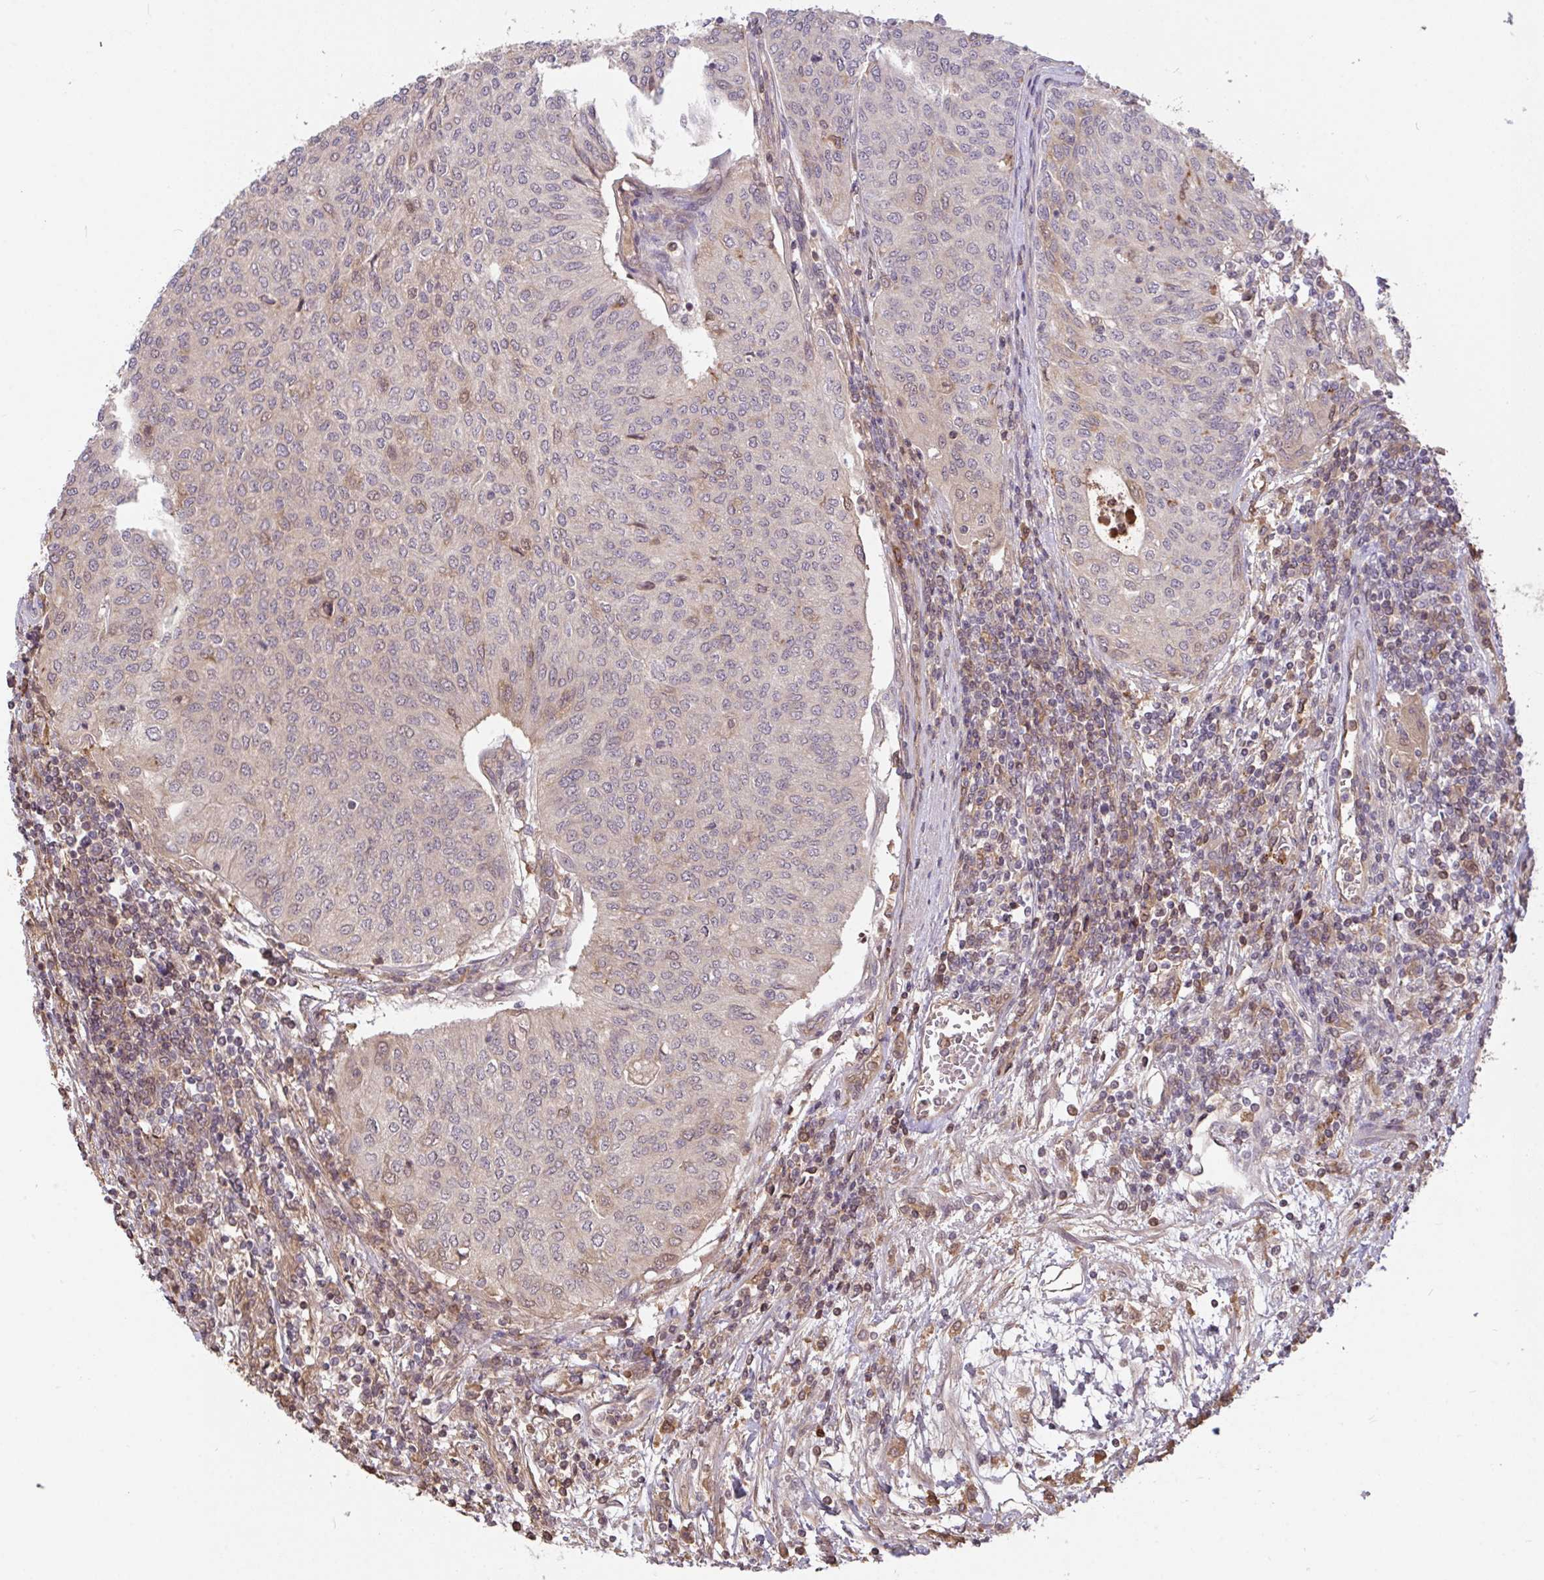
{"staining": {"intensity": "negative", "quantity": "none", "location": "none"}, "tissue": "urothelial cancer", "cell_type": "Tumor cells", "image_type": "cancer", "snomed": [{"axis": "morphology", "description": "Urothelial carcinoma, High grade"}, {"axis": "topography", "description": "Urinary bladder"}], "caption": "A photomicrograph of human urothelial cancer is negative for staining in tumor cells.", "gene": "FCER1A", "patient": {"sex": "female", "age": 79}}